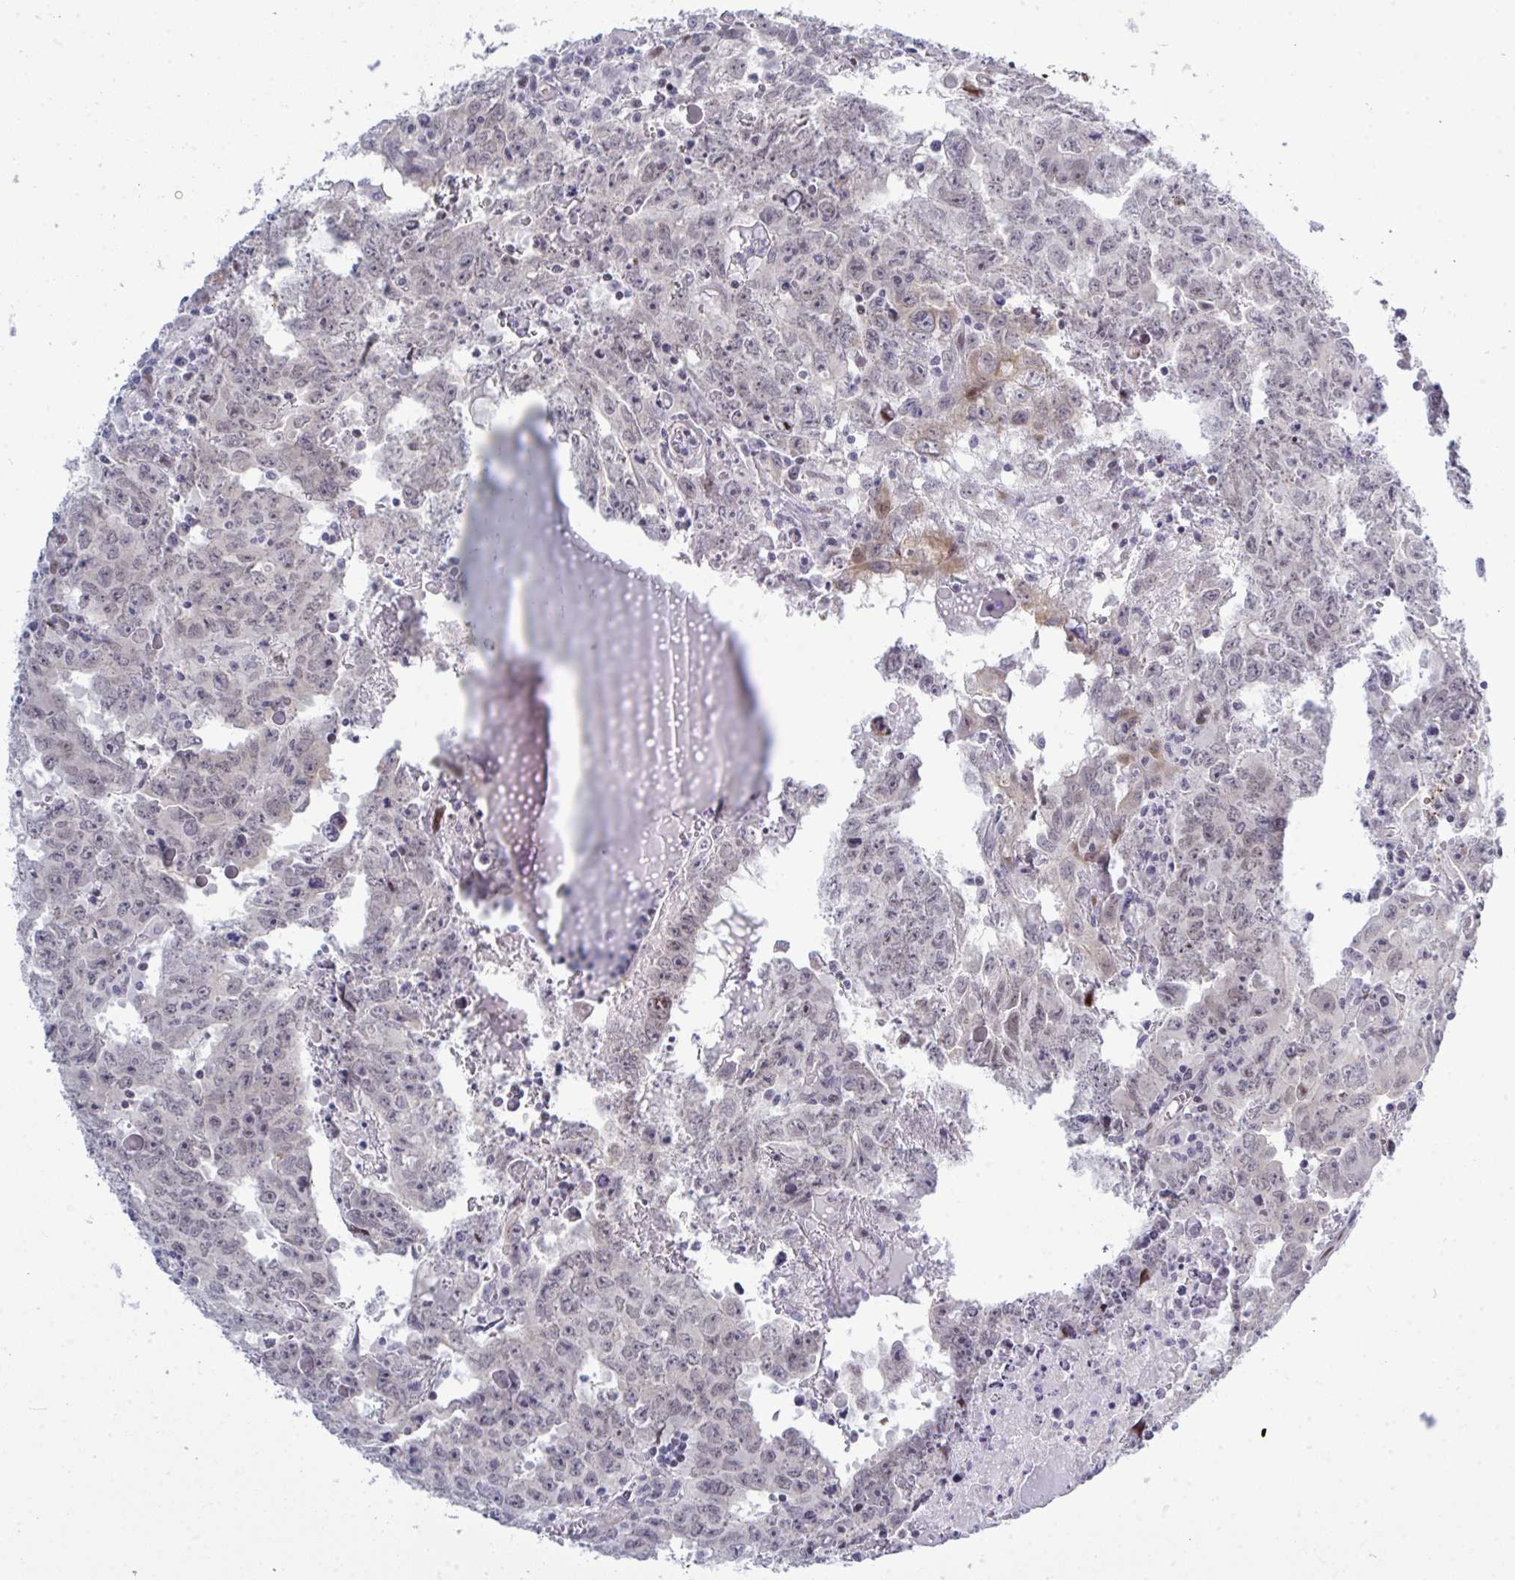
{"staining": {"intensity": "strong", "quantity": "<25%", "location": "nuclear"}, "tissue": "testis cancer", "cell_type": "Tumor cells", "image_type": "cancer", "snomed": [{"axis": "morphology", "description": "Carcinoma, Embryonal, NOS"}, {"axis": "topography", "description": "Testis"}], "caption": "Embryonal carcinoma (testis) stained with DAB (3,3'-diaminobenzidine) immunohistochemistry (IHC) reveals medium levels of strong nuclear positivity in approximately <25% of tumor cells. (DAB (3,3'-diaminobenzidine) = brown stain, brightfield microscopy at high magnification).", "gene": "TAB1", "patient": {"sex": "male", "age": 22}}